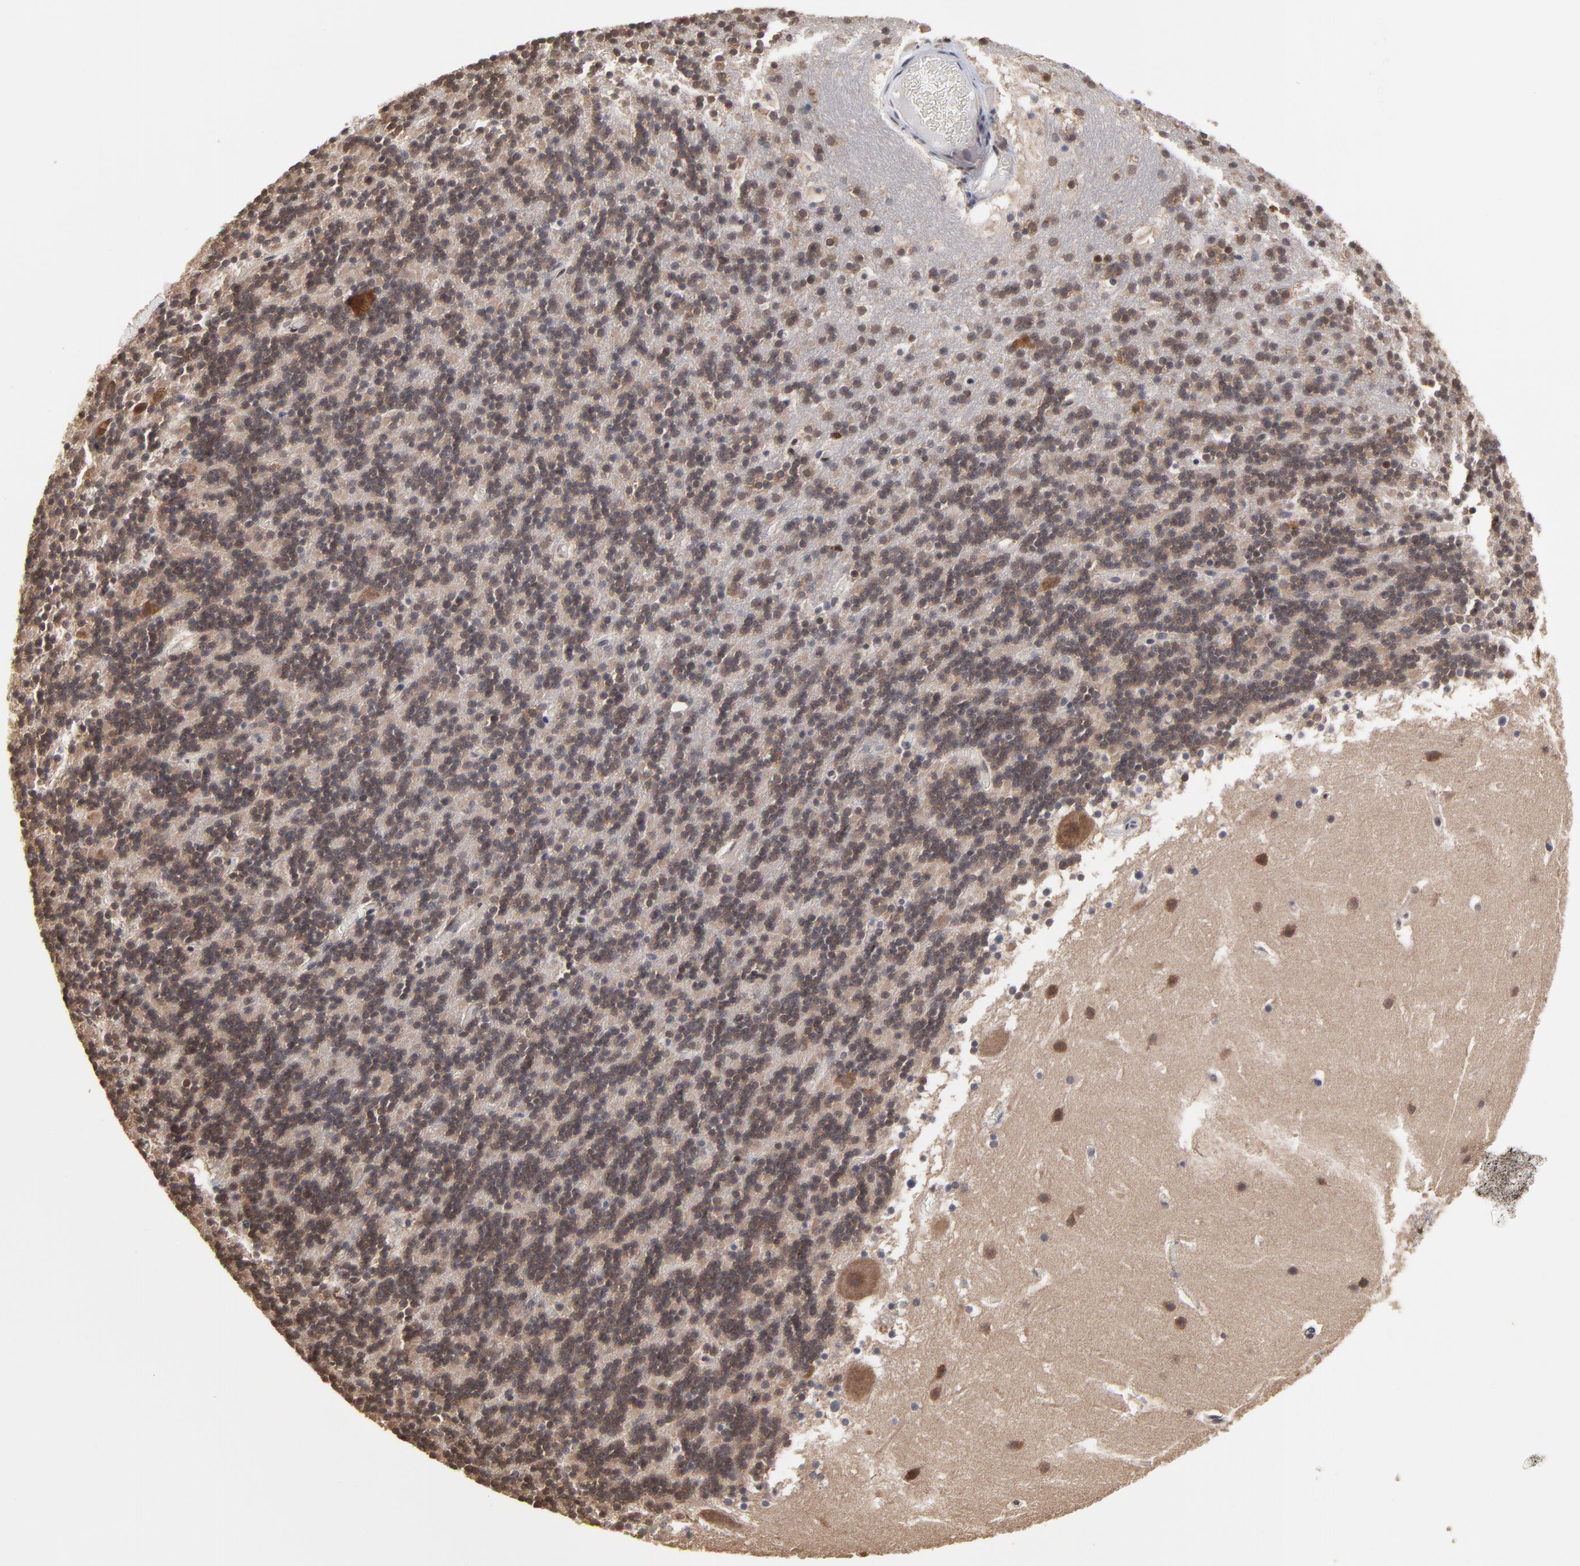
{"staining": {"intensity": "weak", "quantity": ">75%", "location": "cytoplasmic/membranous"}, "tissue": "cerebellum", "cell_type": "Cells in granular layer", "image_type": "normal", "snomed": [{"axis": "morphology", "description": "Normal tissue, NOS"}, {"axis": "topography", "description": "Cerebellum"}], "caption": "Protein staining exhibits weak cytoplasmic/membranous staining in approximately >75% of cells in granular layer in normal cerebellum.", "gene": "CCT2", "patient": {"sex": "male", "age": 45}}